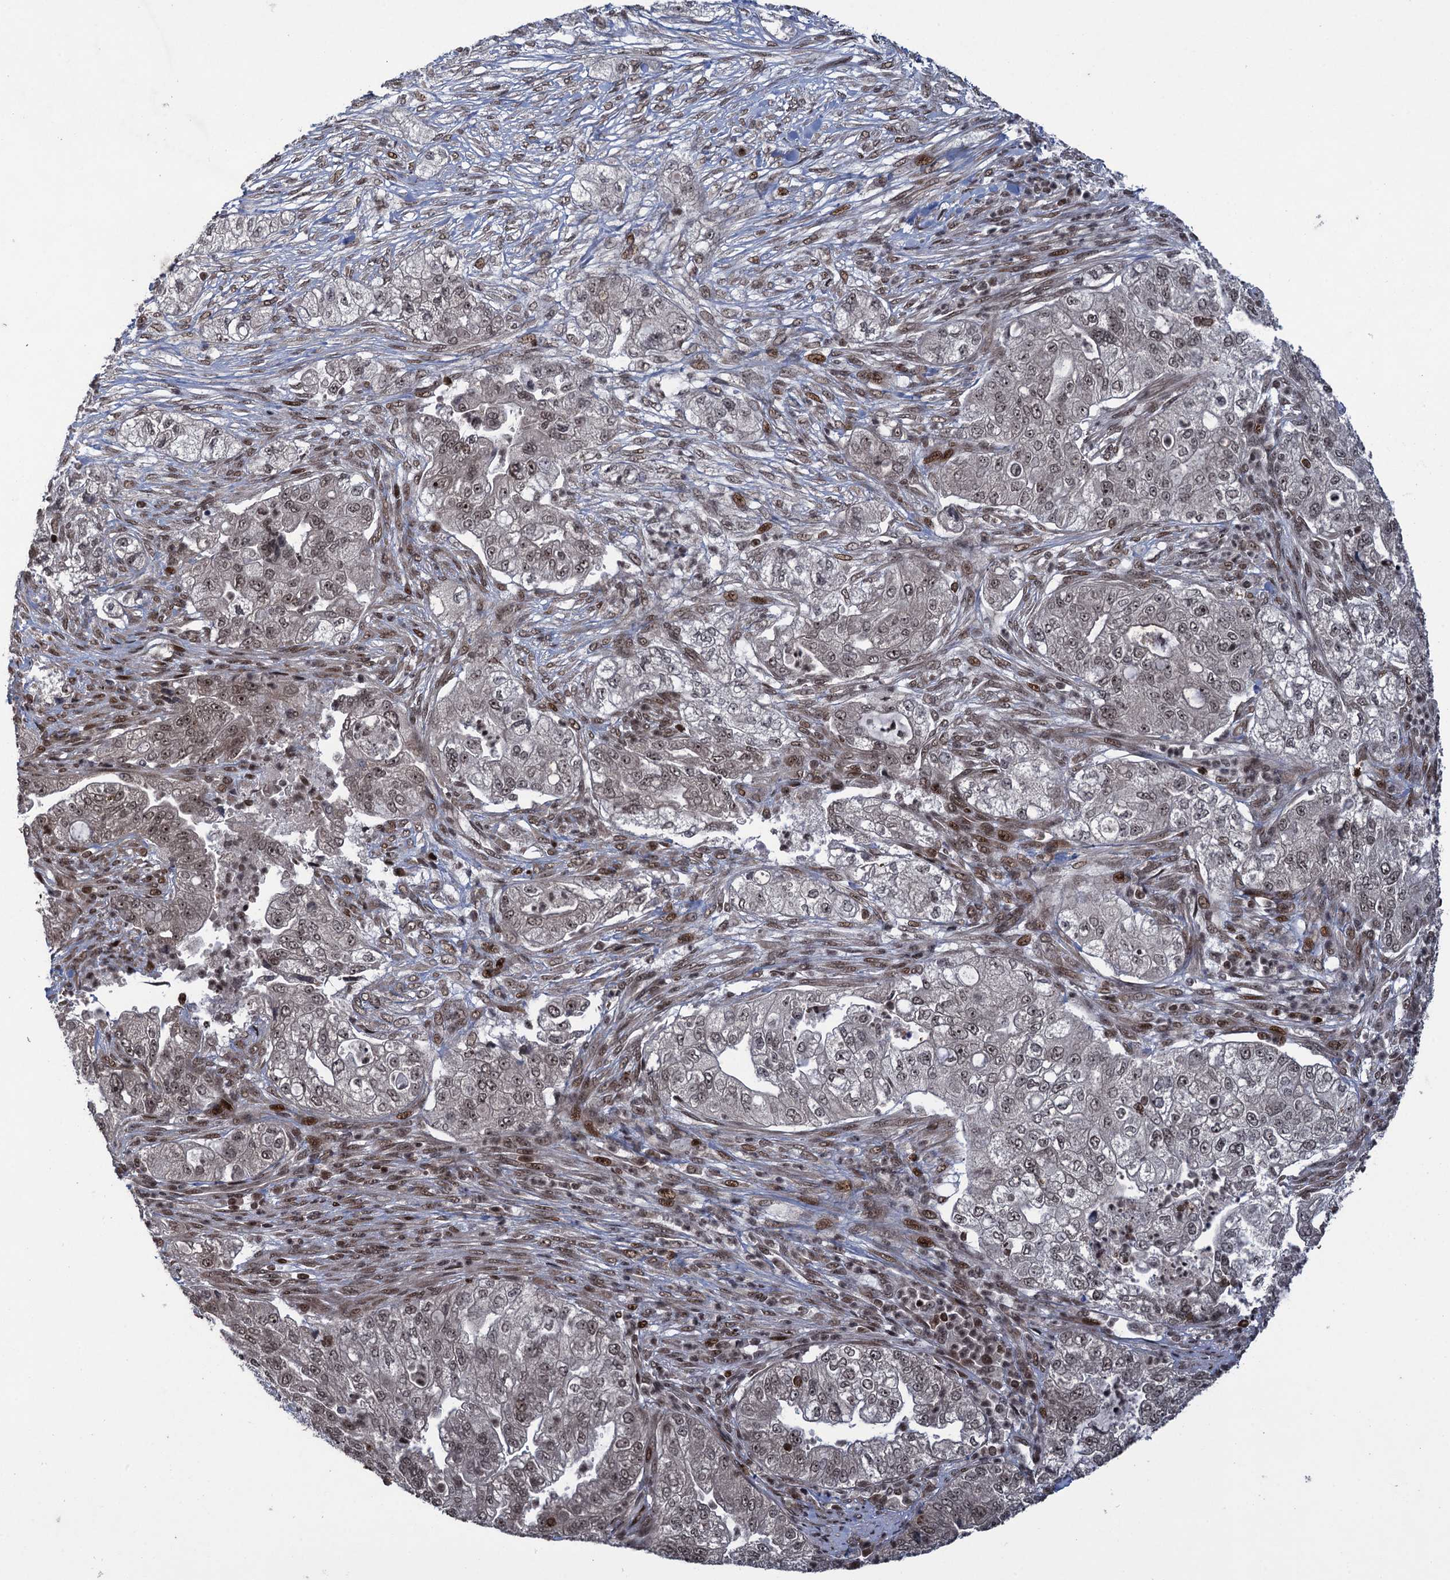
{"staining": {"intensity": "weak", "quantity": ">75%", "location": "nuclear"}, "tissue": "pancreatic cancer", "cell_type": "Tumor cells", "image_type": "cancer", "snomed": [{"axis": "morphology", "description": "Adenocarcinoma, NOS"}, {"axis": "topography", "description": "Pancreas"}], "caption": "High-magnification brightfield microscopy of pancreatic cancer (adenocarcinoma) stained with DAB (brown) and counterstained with hematoxylin (blue). tumor cells exhibit weak nuclear staining is seen in about>75% of cells. (brown staining indicates protein expression, while blue staining denotes nuclei).", "gene": "ZNF169", "patient": {"sex": "female", "age": 78}}